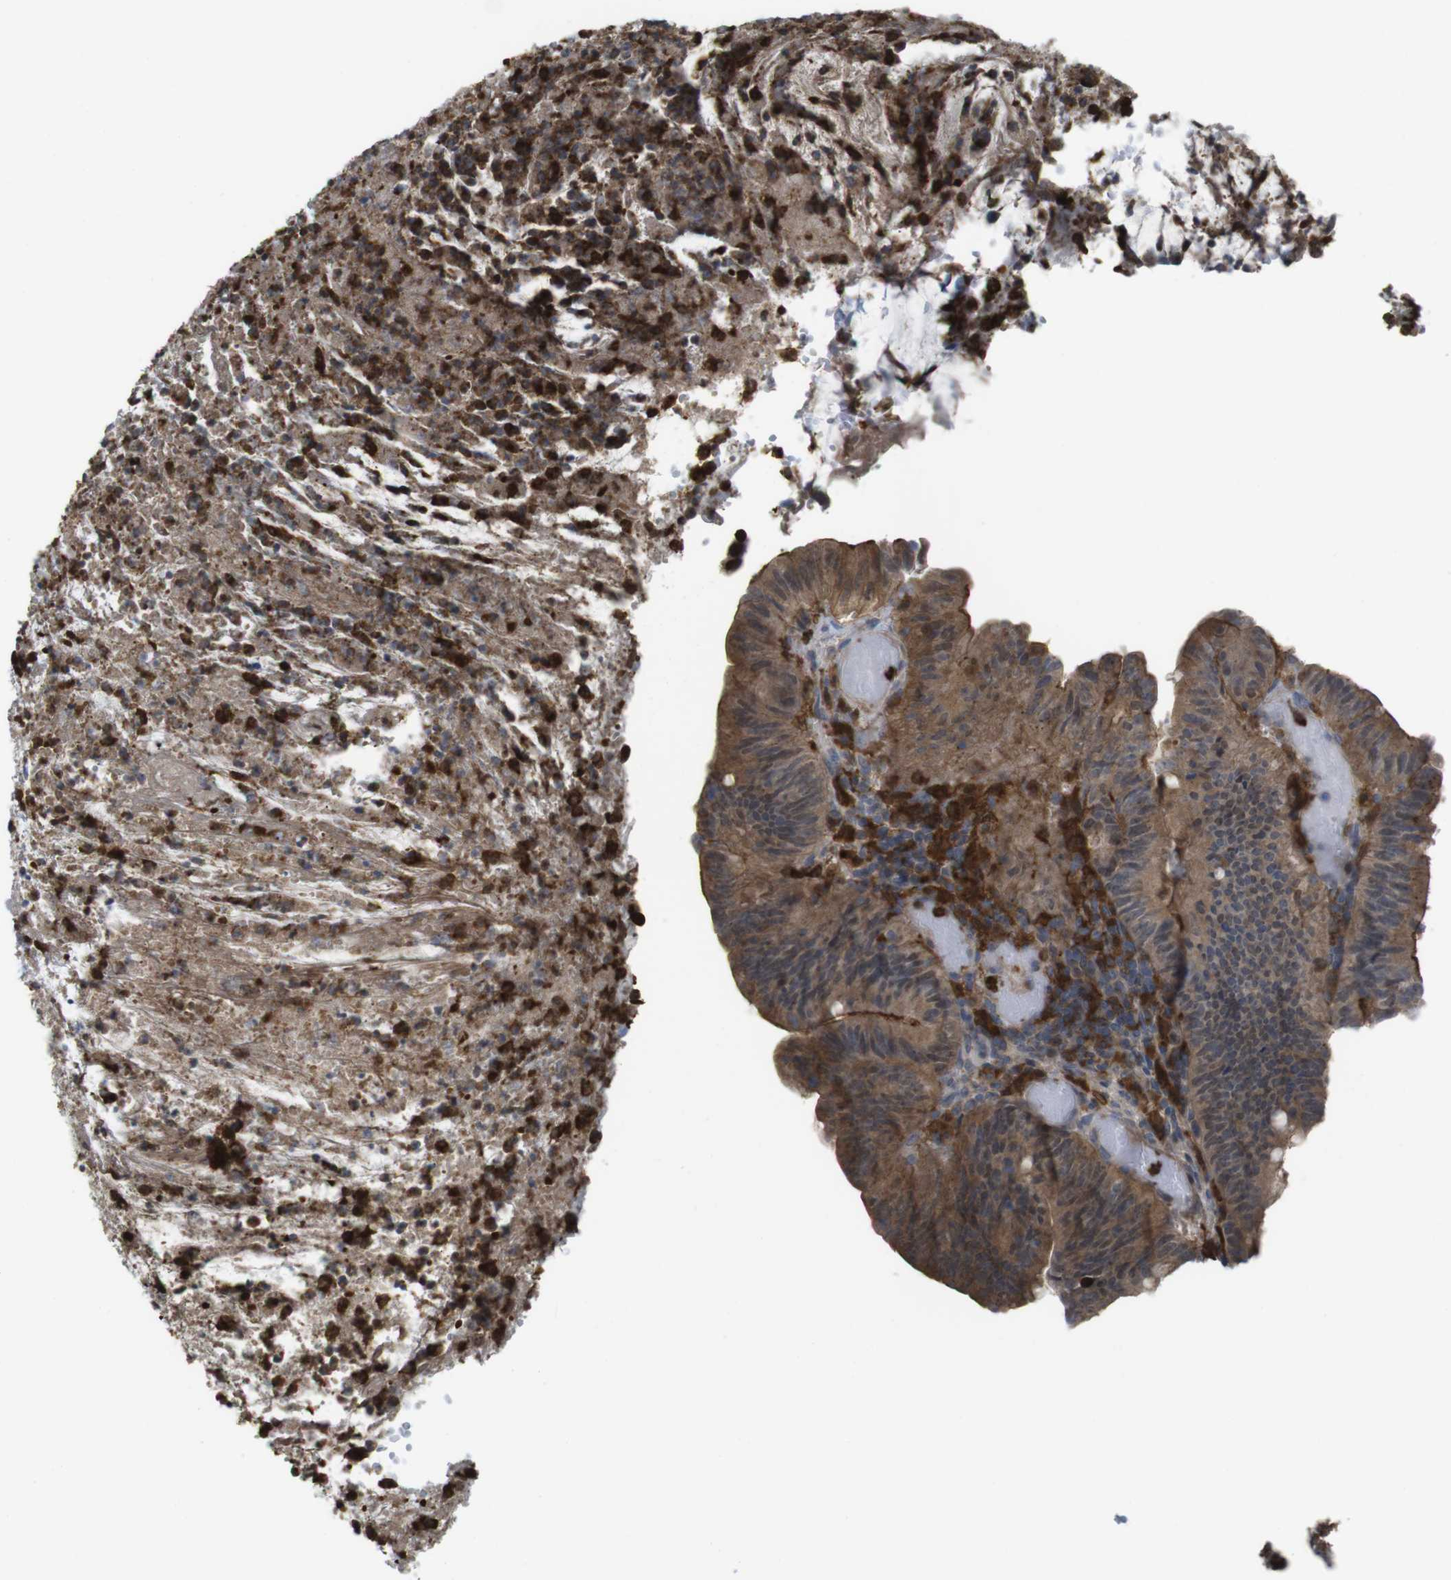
{"staining": {"intensity": "moderate", "quantity": ">75%", "location": "cytoplasmic/membranous"}, "tissue": "colorectal cancer", "cell_type": "Tumor cells", "image_type": "cancer", "snomed": [{"axis": "morphology", "description": "Adenocarcinoma, NOS"}, {"axis": "topography", "description": "Rectum"}], "caption": "This histopathology image displays colorectal cancer (adenocarcinoma) stained with immunohistochemistry (IHC) to label a protein in brown. The cytoplasmic/membranous of tumor cells show moderate positivity for the protein. Nuclei are counter-stained blue.", "gene": "PRKCD", "patient": {"sex": "female", "age": 66}}